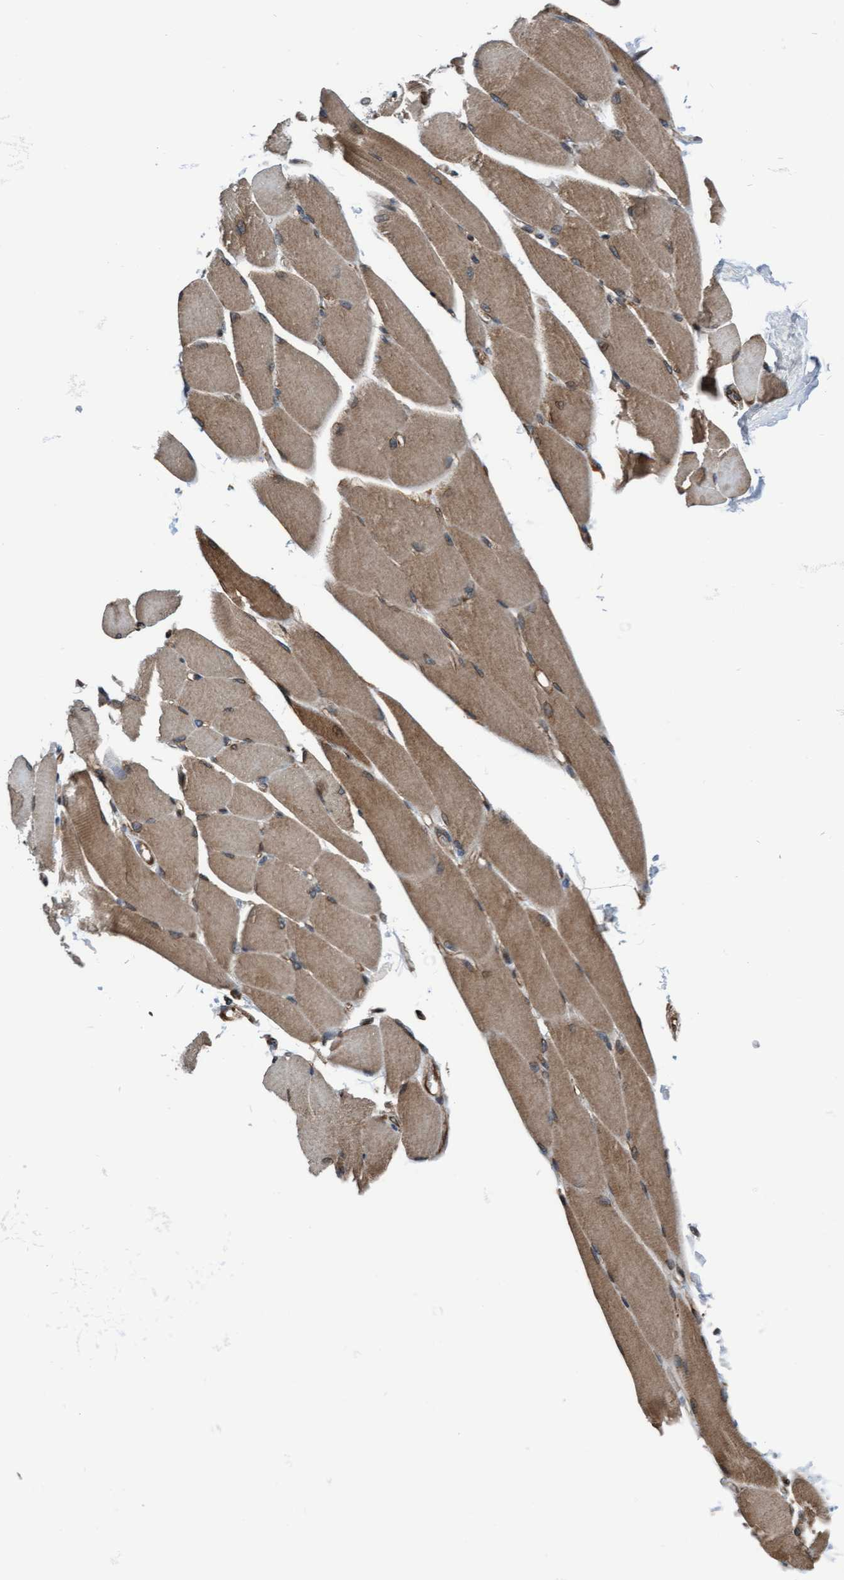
{"staining": {"intensity": "moderate", "quantity": ">75%", "location": "cytoplasmic/membranous"}, "tissue": "skeletal muscle", "cell_type": "Myocytes", "image_type": "normal", "snomed": [{"axis": "morphology", "description": "Normal tissue, NOS"}, {"axis": "topography", "description": "Skeletal muscle"}, {"axis": "topography", "description": "Peripheral nerve tissue"}], "caption": "Protein staining exhibits moderate cytoplasmic/membranous positivity in about >75% of myocytes in benign skeletal muscle.", "gene": "RAP1GAP2", "patient": {"sex": "female", "age": 84}}